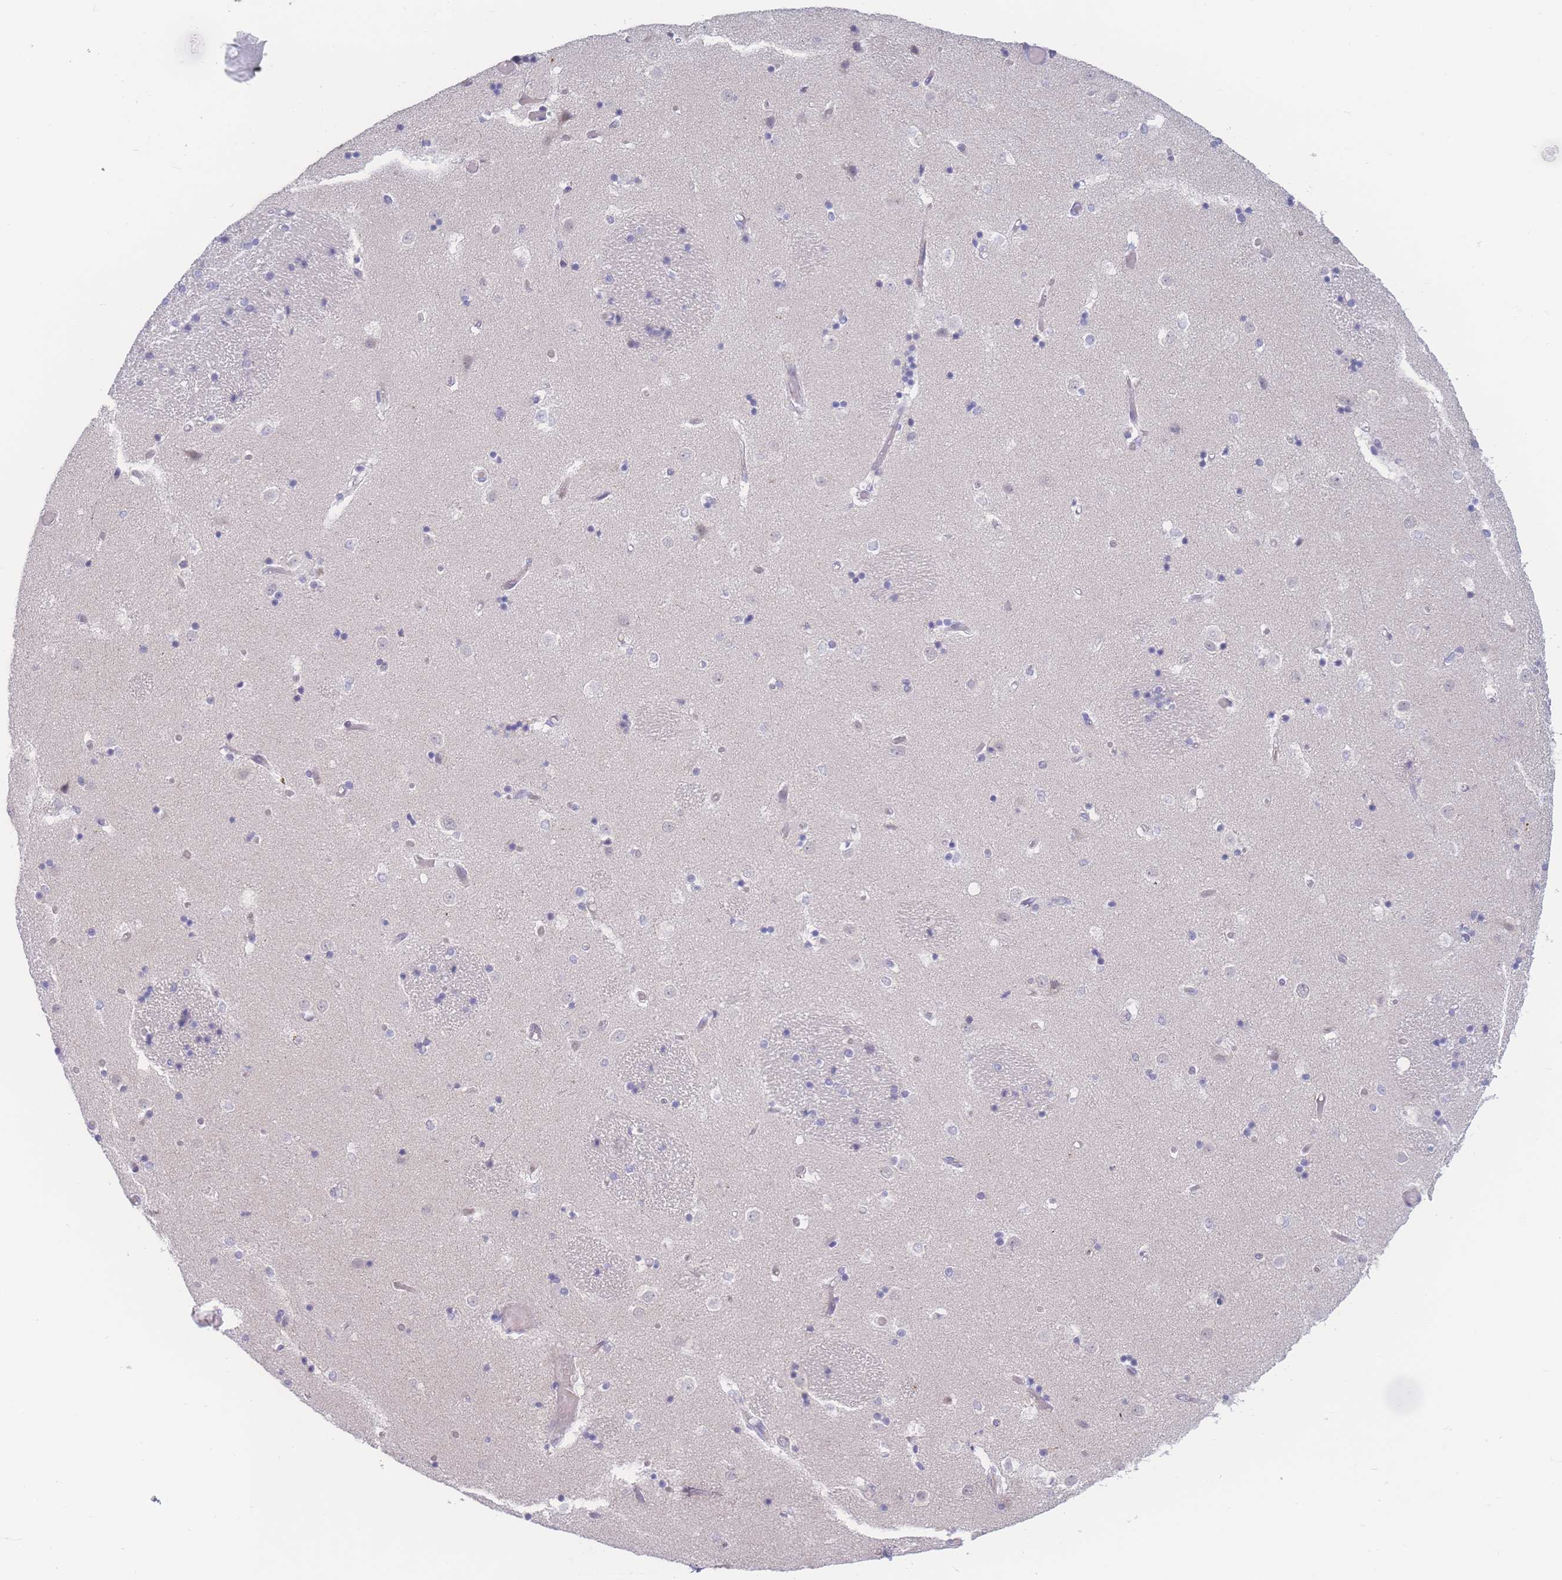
{"staining": {"intensity": "negative", "quantity": "none", "location": "none"}, "tissue": "caudate", "cell_type": "Glial cells", "image_type": "normal", "snomed": [{"axis": "morphology", "description": "Normal tissue, NOS"}, {"axis": "topography", "description": "Lateral ventricle wall"}], "caption": "The IHC micrograph has no significant staining in glial cells of caudate. Nuclei are stained in blue.", "gene": "PRSS22", "patient": {"sex": "female", "age": 52}}